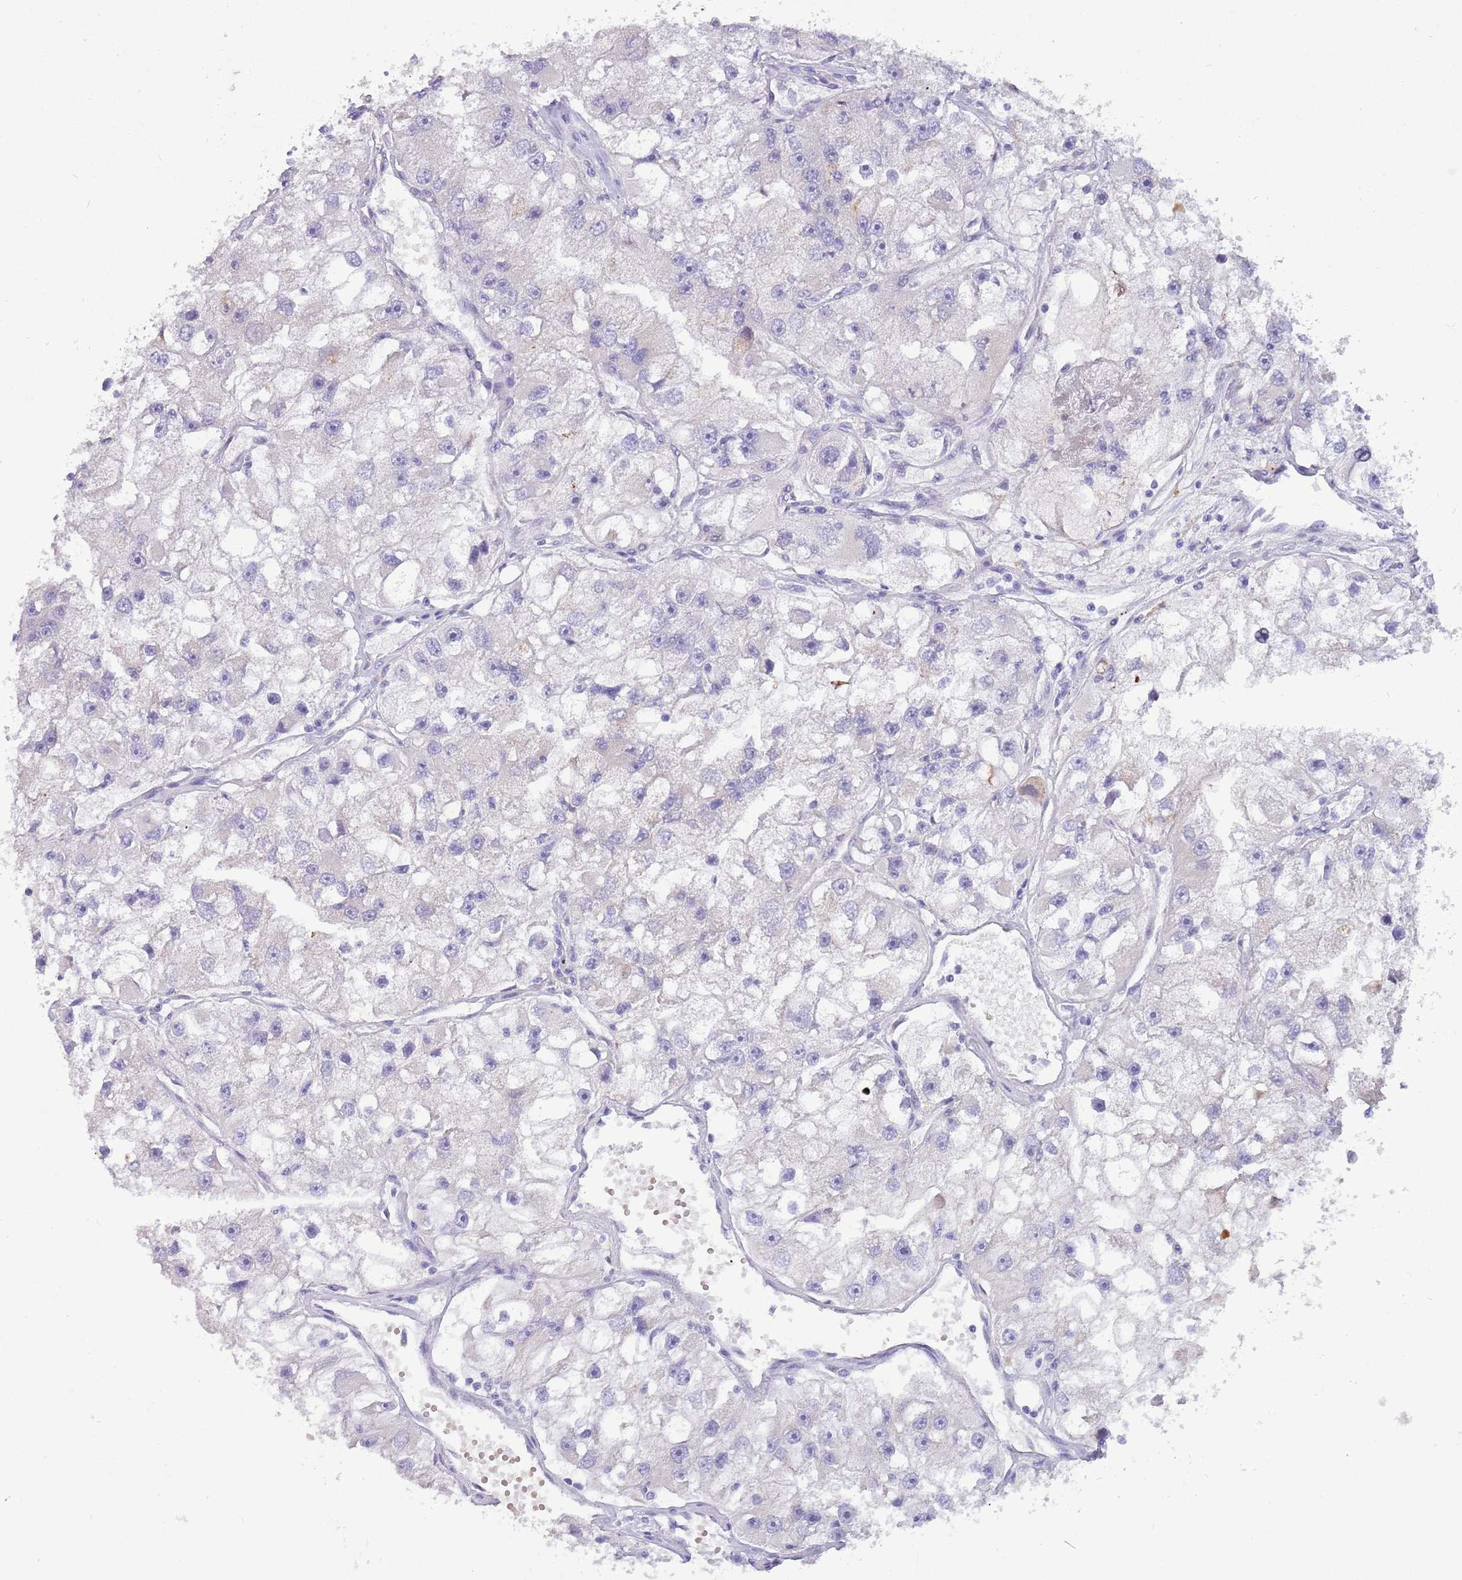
{"staining": {"intensity": "negative", "quantity": "none", "location": "none"}, "tissue": "renal cancer", "cell_type": "Tumor cells", "image_type": "cancer", "snomed": [{"axis": "morphology", "description": "Adenocarcinoma, NOS"}, {"axis": "topography", "description": "Kidney"}], "caption": "Tumor cells show no significant staining in adenocarcinoma (renal).", "gene": "DDHD1", "patient": {"sex": "male", "age": 63}}